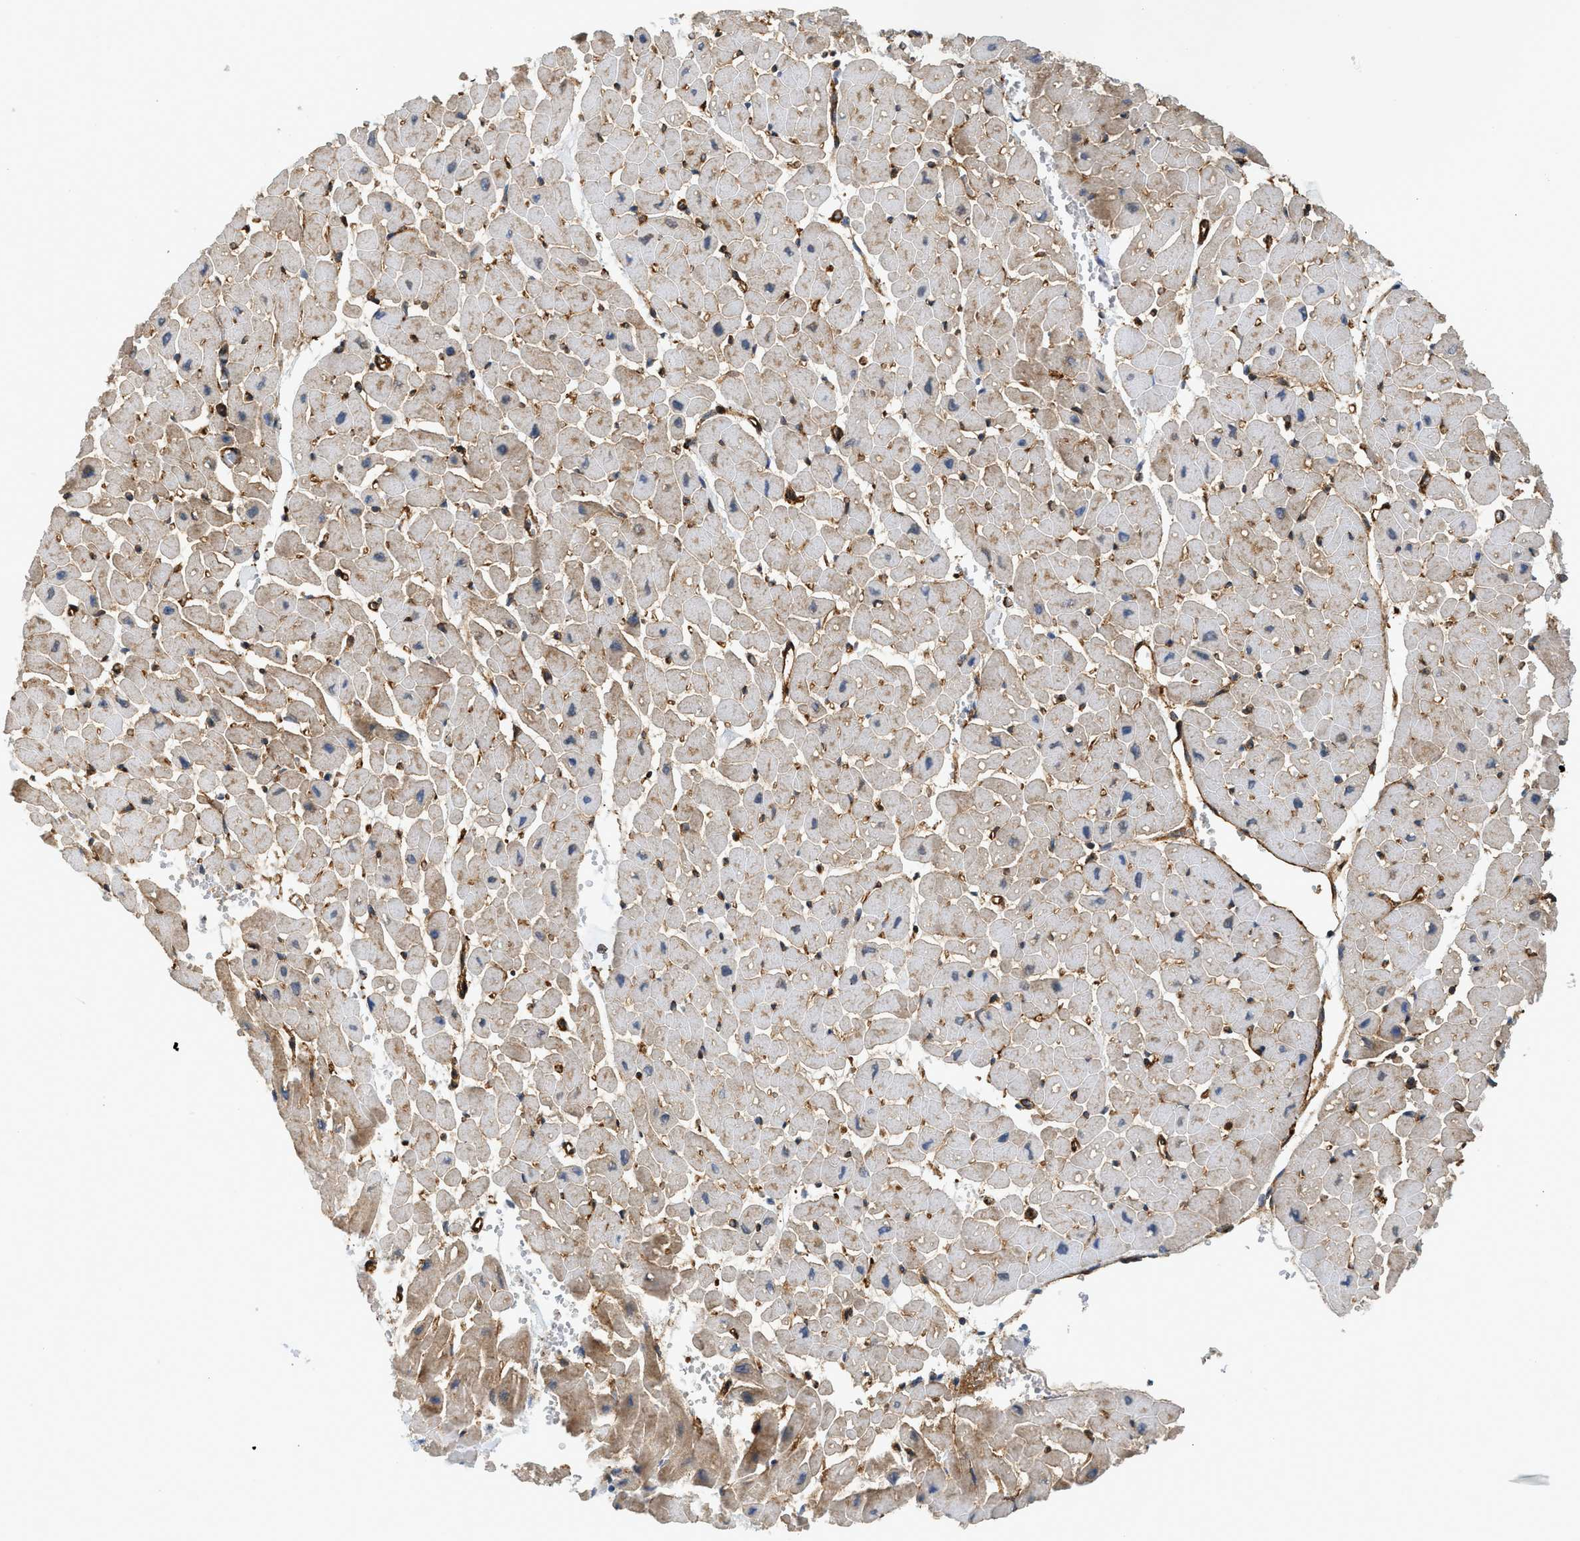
{"staining": {"intensity": "weak", "quantity": "25%-75%", "location": "cytoplasmic/membranous"}, "tissue": "heart muscle", "cell_type": "Cardiomyocytes", "image_type": "normal", "snomed": [{"axis": "morphology", "description": "Normal tissue, NOS"}, {"axis": "topography", "description": "Heart"}], "caption": "Protein staining by immunohistochemistry (IHC) displays weak cytoplasmic/membranous positivity in approximately 25%-75% of cardiomyocytes in normal heart muscle. (DAB (3,3'-diaminobenzidine) IHC, brown staining for protein, blue staining for nuclei).", "gene": "HIP1", "patient": {"sex": "male", "age": 45}}